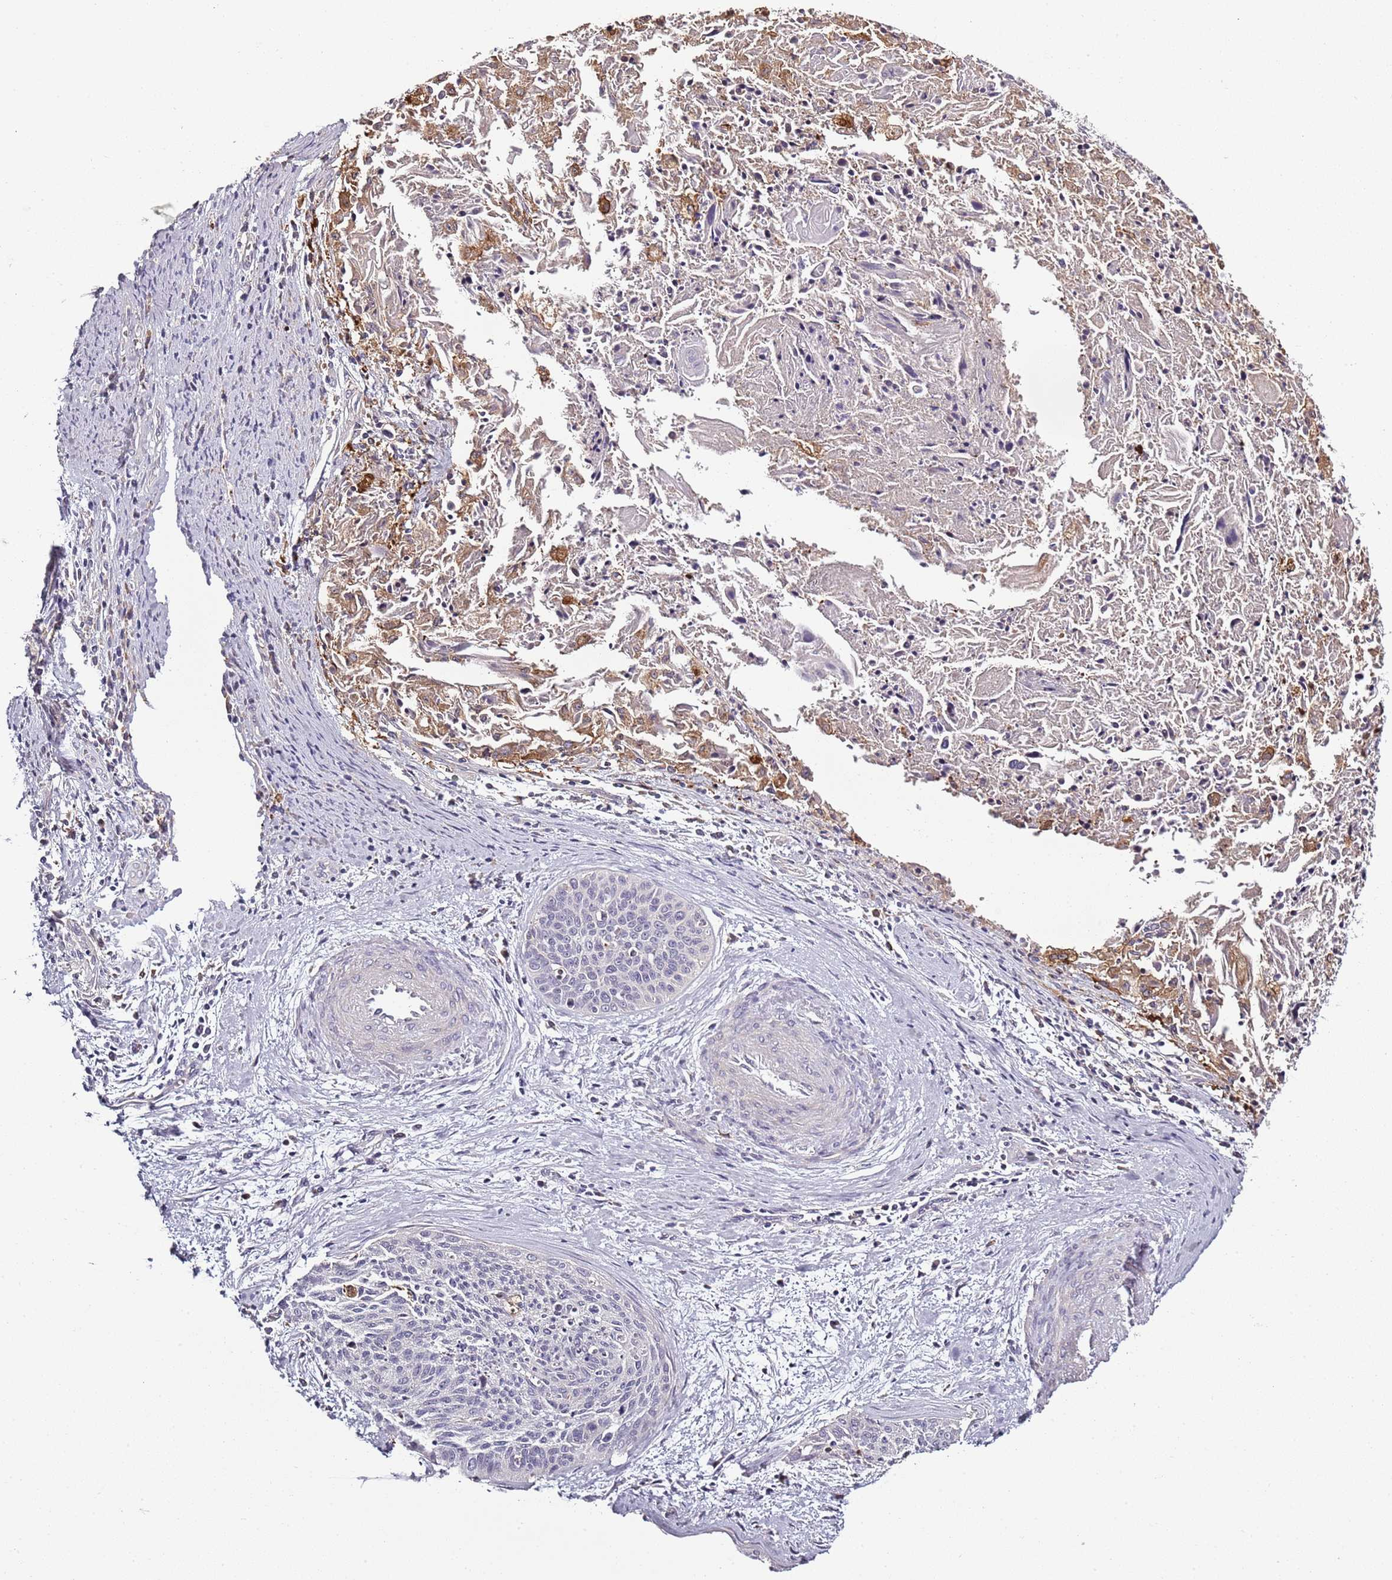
{"staining": {"intensity": "negative", "quantity": "none", "location": "none"}, "tissue": "cervical cancer", "cell_type": "Tumor cells", "image_type": "cancer", "snomed": [{"axis": "morphology", "description": "Squamous cell carcinoma, NOS"}, {"axis": "topography", "description": "Cervix"}], "caption": "Squamous cell carcinoma (cervical) was stained to show a protein in brown. There is no significant positivity in tumor cells.", "gene": "CC2D2B", "patient": {"sex": "female", "age": 55}}